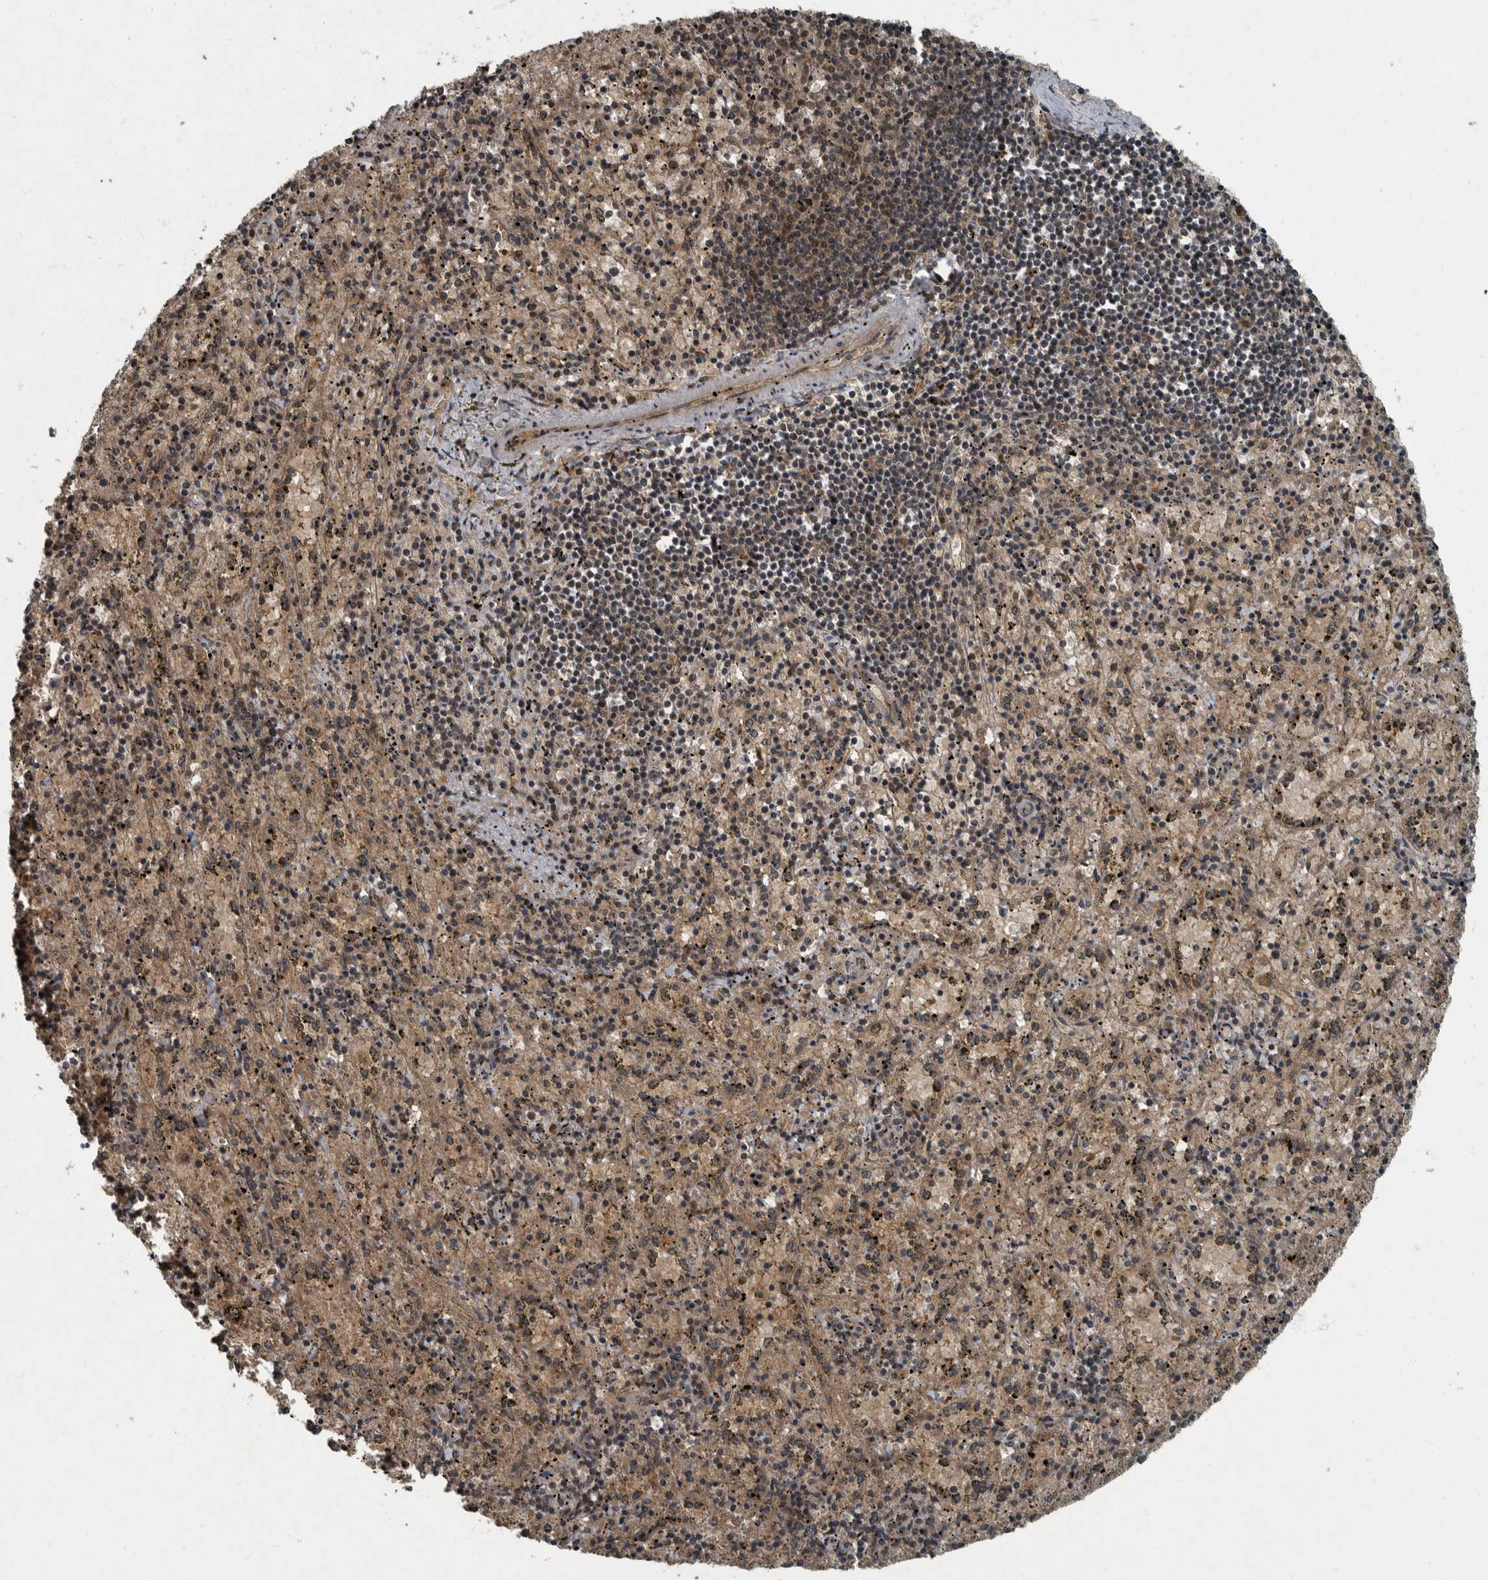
{"staining": {"intensity": "weak", "quantity": "25%-75%", "location": "cytoplasmic/membranous,nuclear"}, "tissue": "spleen", "cell_type": "Cells in red pulp", "image_type": "normal", "snomed": [{"axis": "morphology", "description": "Normal tissue, NOS"}, {"axis": "topography", "description": "Spleen"}], "caption": "The immunohistochemical stain labels weak cytoplasmic/membranous,nuclear staining in cells in red pulp of benign spleen. The staining was performed using DAB (3,3'-diaminobenzidine) to visualize the protein expression in brown, while the nuclei were stained in blue with hematoxylin (Magnification: 20x).", "gene": "FOXO1", "patient": {"sex": "male", "age": 11}}